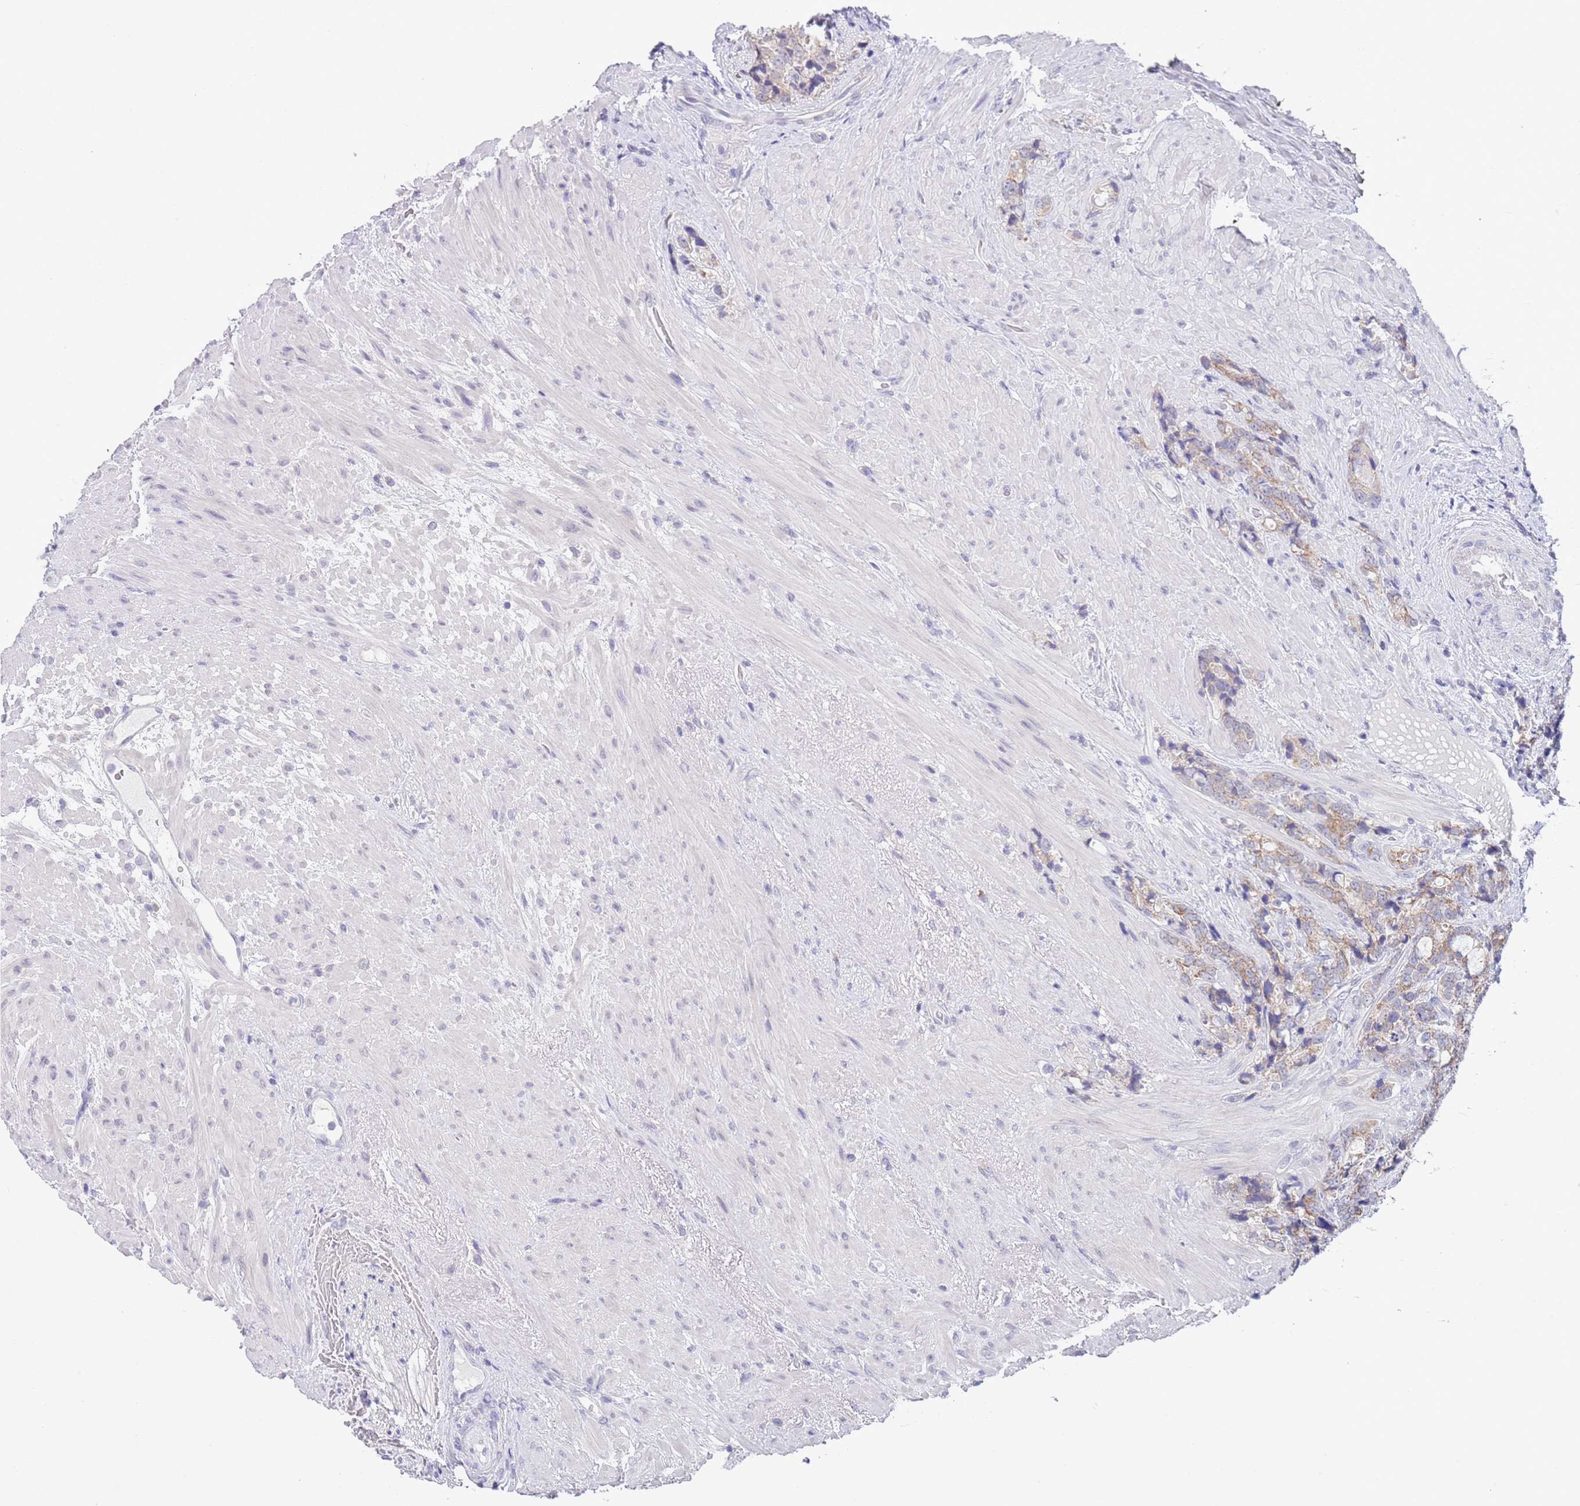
{"staining": {"intensity": "weak", "quantity": "25%-75%", "location": "cytoplasmic/membranous"}, "tissue": "prostate cancer", "cell_type": "Tumor cells", "image_type": "cancer", "snomed": [{"axis": "morphology", "description": "Adenocarcinoma, High grade"}, {"axis": "topography", "description": "Prostate"}], "caption": "High-power microscopy captured an immunohistochemistry photomicrograph of prostate cancer (high-grade adenocarcinoma), revealing weak cytoplasmic/membranous staining in approximately 25%-75% of tumor cells. The staining was performed using DAB to visualize the protein expression in brown, while the nuclei were stained in blue with hematoxylin (Magnification: 20x).", "gene": "SPIRE2", "patient": {"sex": "male", "age": 74}}